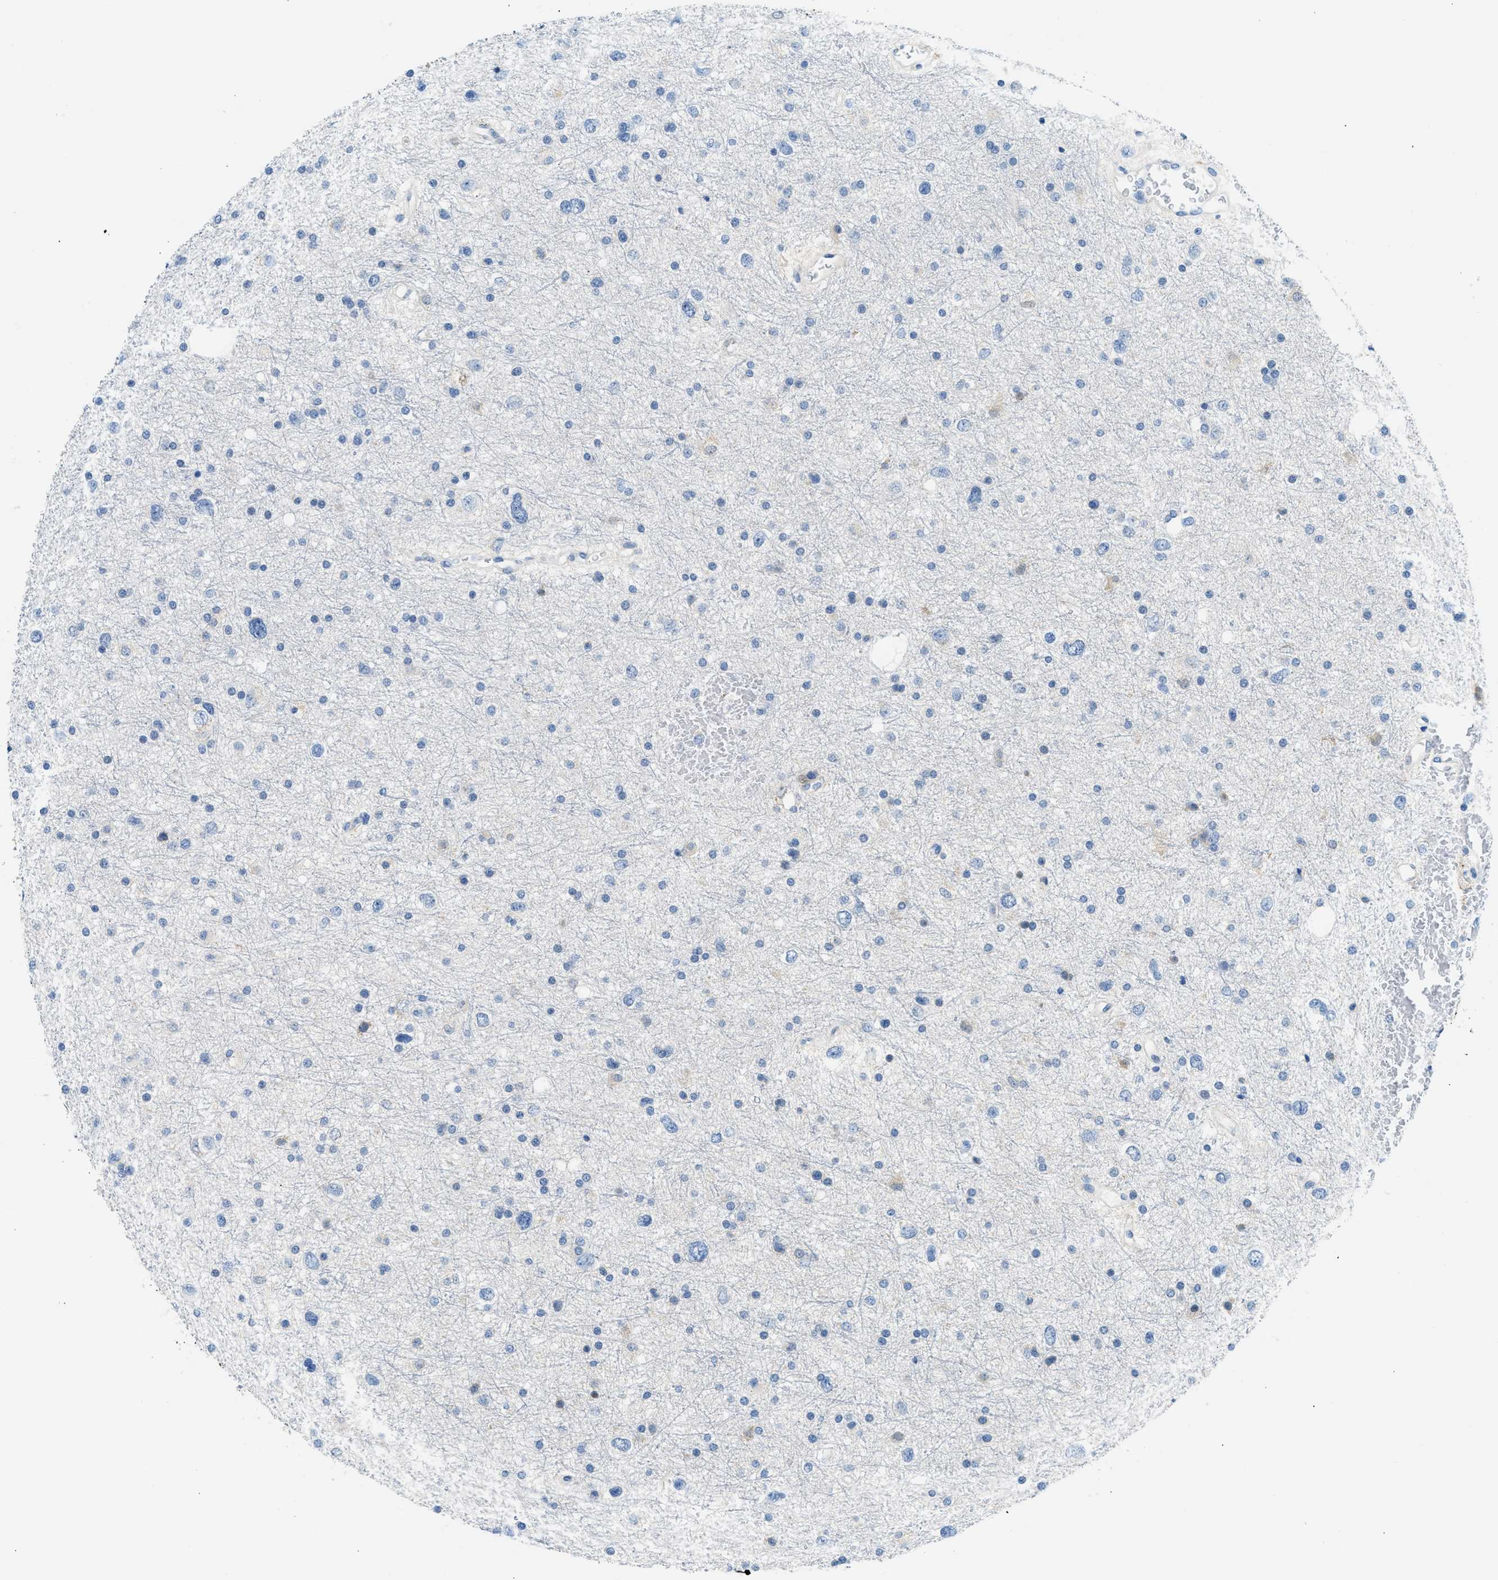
{"staining": {"intensity": "negative", "quantity": "none", "location": "none"}, "tissue": "glioma", "cell_type": "Tumor cells", "image_type": "cancer", "snomed": [{"axis": "morphology", "description": "Glioma, malignant, Low grade"}, {"axis": "topography", "description": "Brain"}], "caption": "Low-grade glioma (malignant) was stained to show a protein in brown. There is no significant expression in tumor cells.", "gene": "CLDN18", "patient": {"sex": "female", "age": 37}}